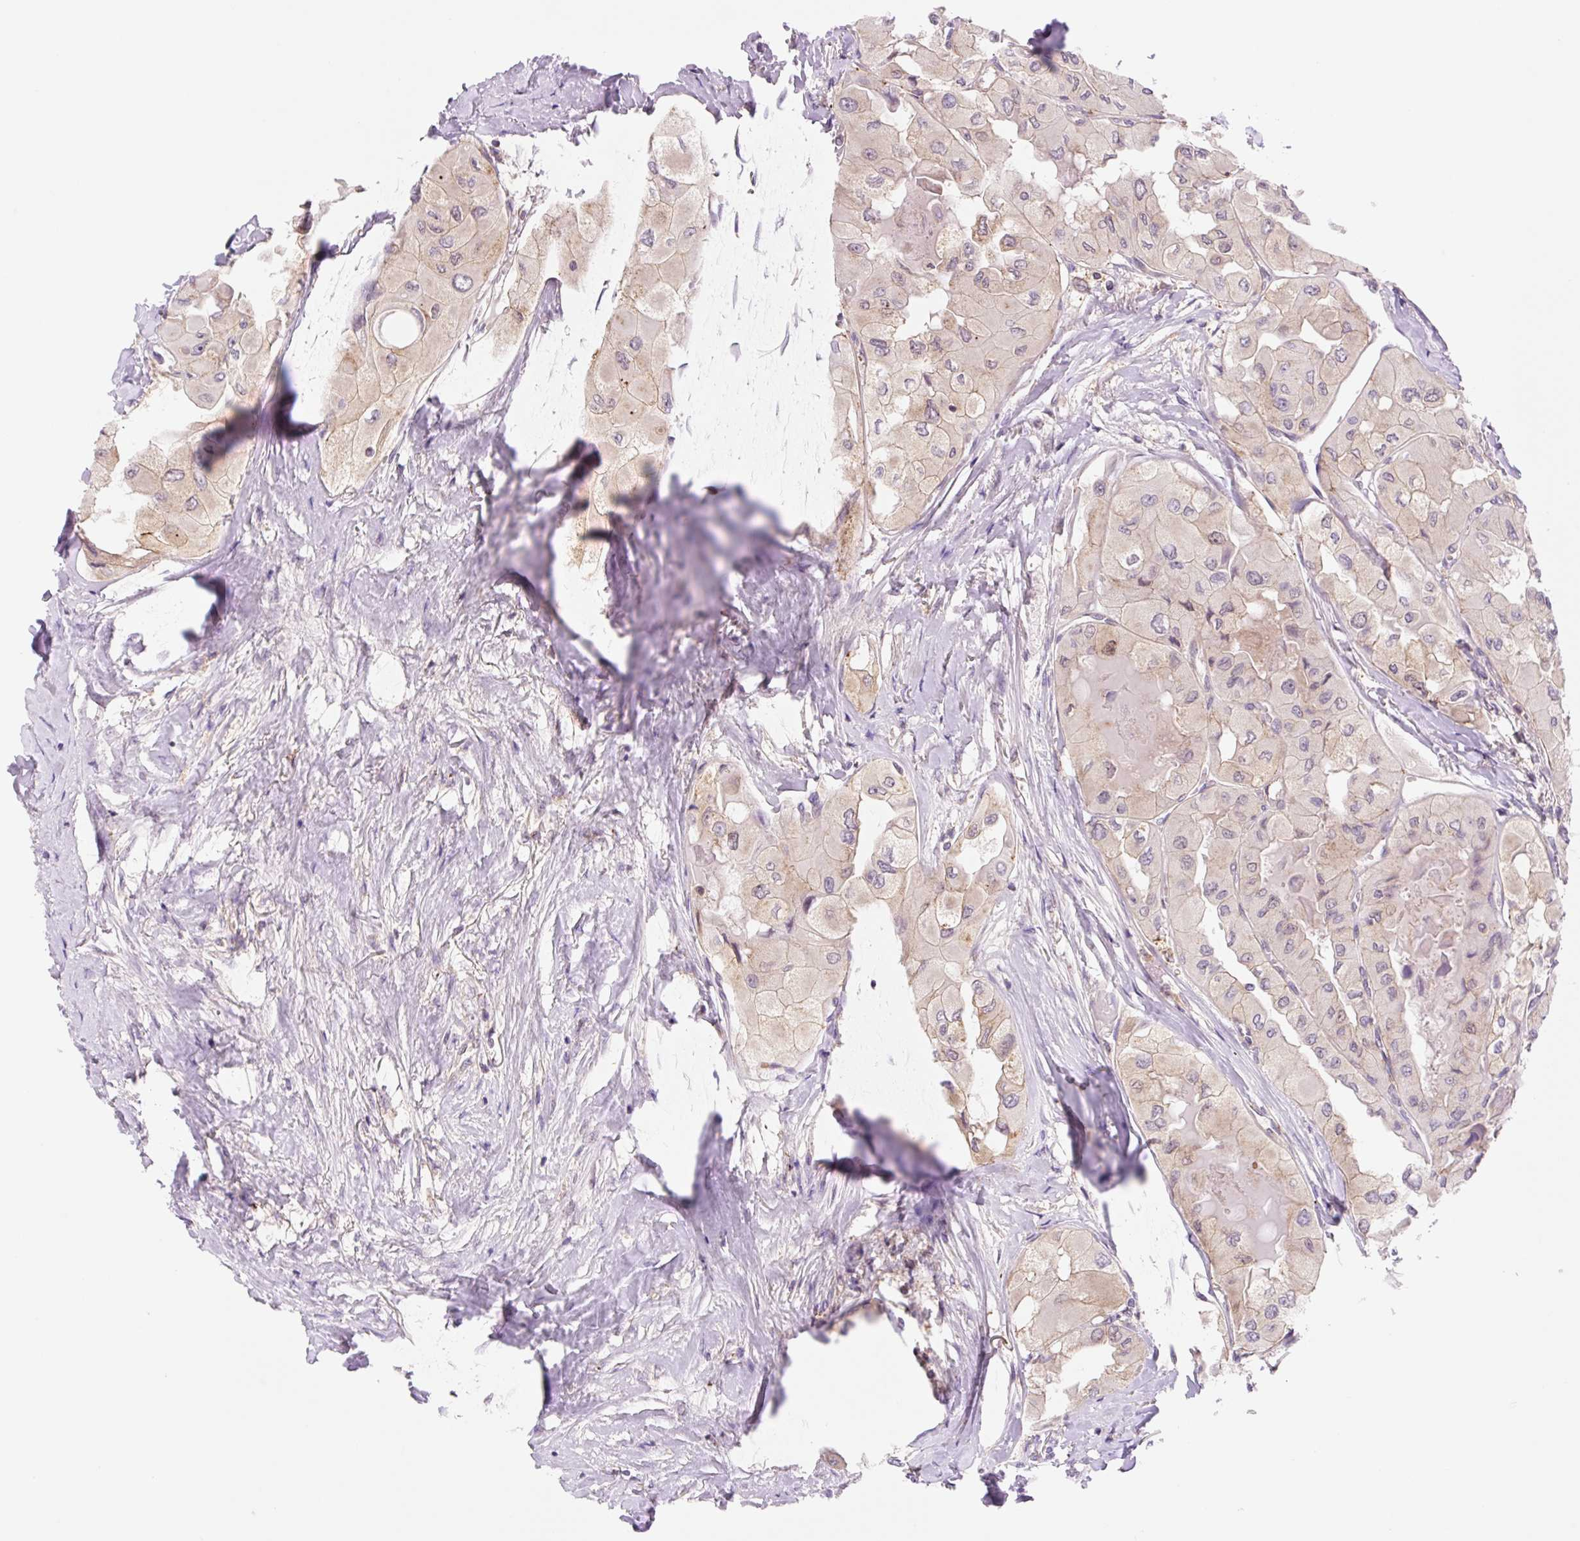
{"staining": {"intensity": "weak", "quantity": "25%-75%", "location": "cytoplasmic/membranous"}, "tissue": "thyroid cancer", "cell_type": "Tumor cells", "image_type": "cancer", "snomed": [{"axis": "morphology", "description": "Normal tissue, NOS"}, {"axis": "morphology", "description": "Papillary adenocarcinoma, NOS"}, {"axis": "topography", "description": "Thyroid gland"}], "caption": "Weak cytoplasmic/membranous protein positivity is appreciated in approximately 25%-75% of tumor cells in papillary adenocarcinoma (thyroid). Nuclei are stained in blue.", "gene": "VPS4A", "patient": {"sex": "female", "age": 59}}